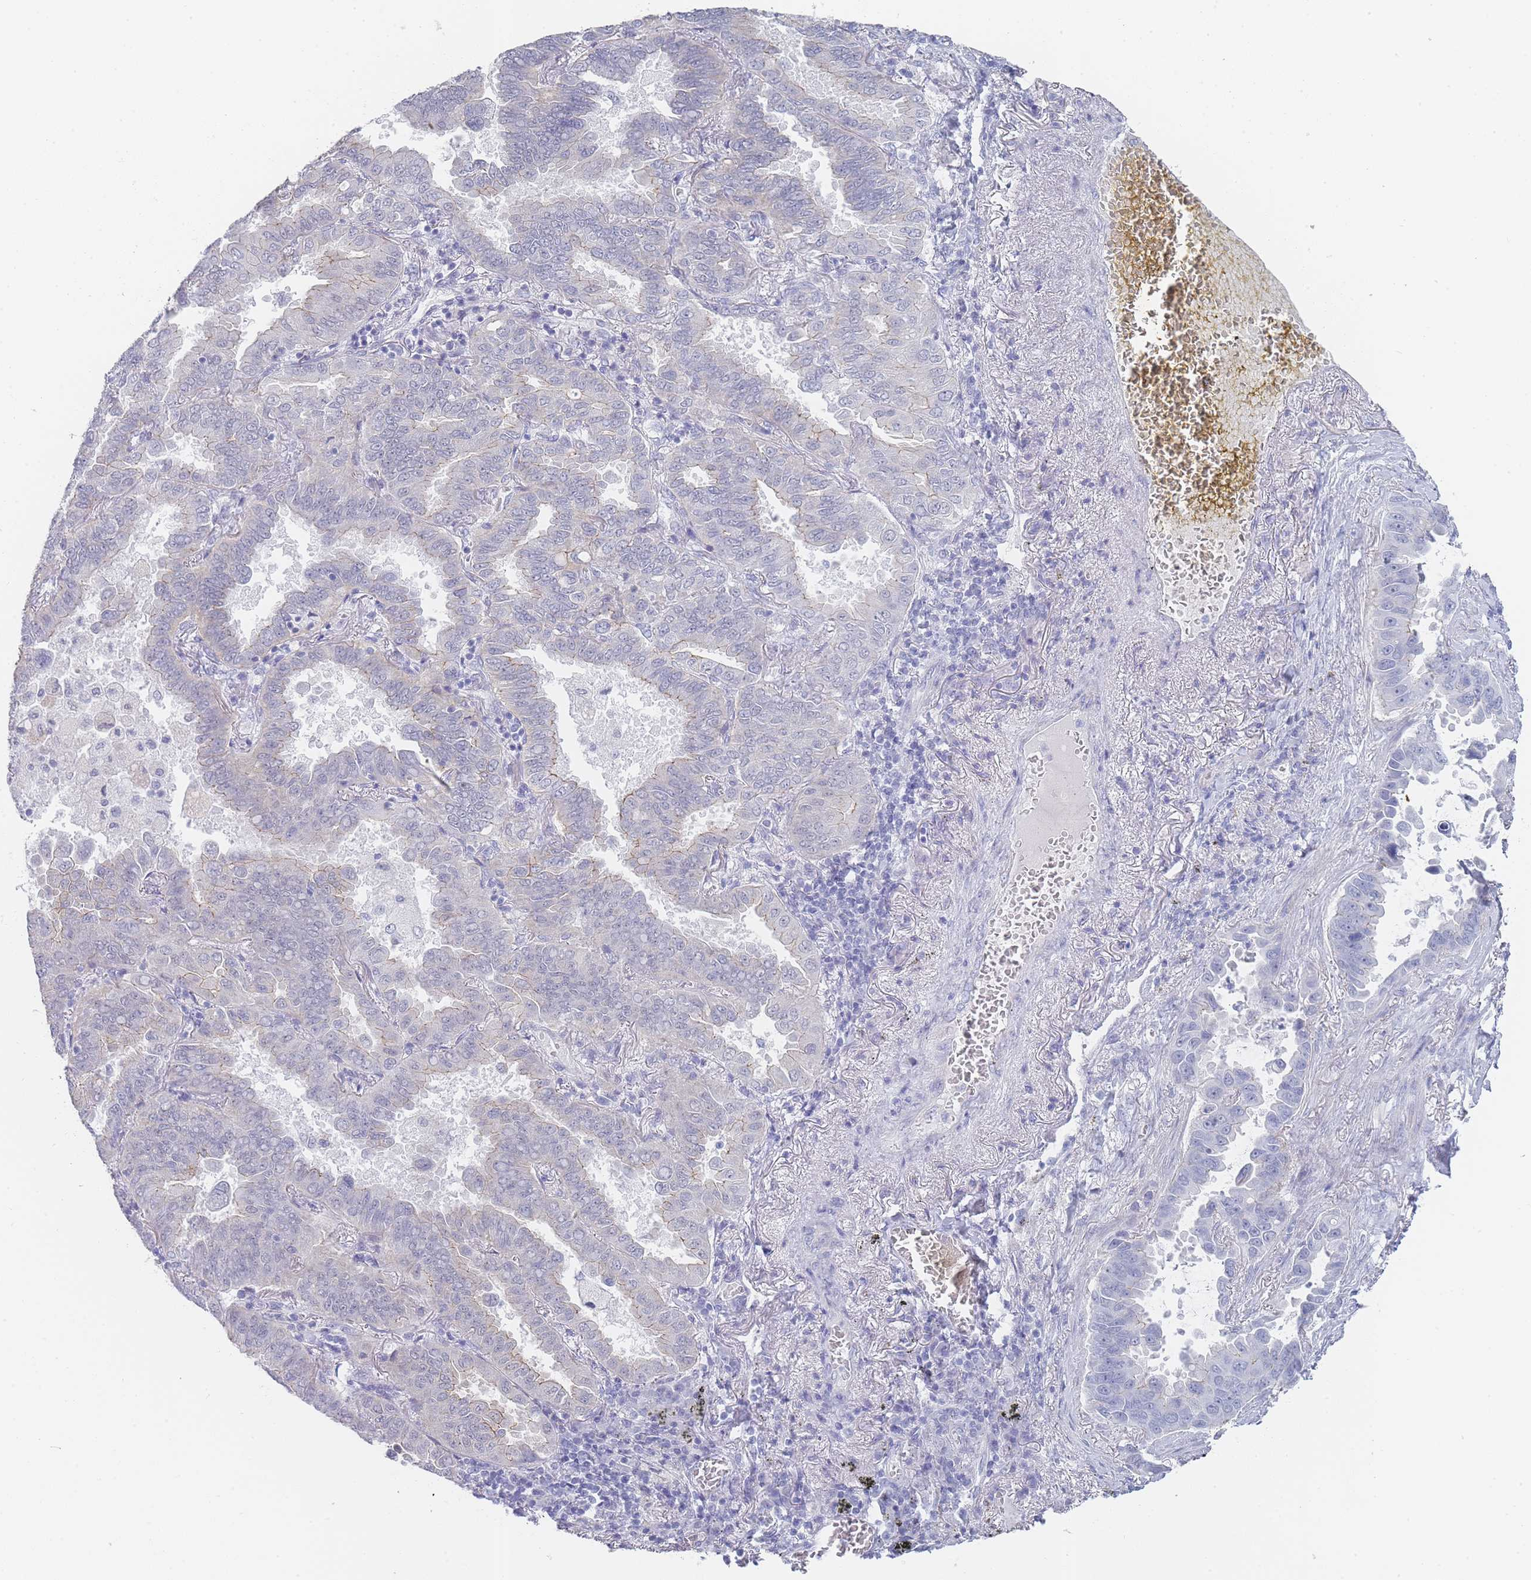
{"staining": {"intensity": "negative", "quantity": "none", "location": "none"}, "tissue": "lung cancer", "cell_type": "Tumor cells", "image_type": "cancer", "snomed": [{"axis": "morphology", "description": "Adenocarcinoma, NOS"}, {"axis": "topography", "description": "Lung"}], "caption": "A micrograph of lung cancer (adenocarcinoma) stained for a protein reveals no brown staining in tumor cells.", "gene": "IMPG1", "patient": {"sex": "male", "age": 64}}